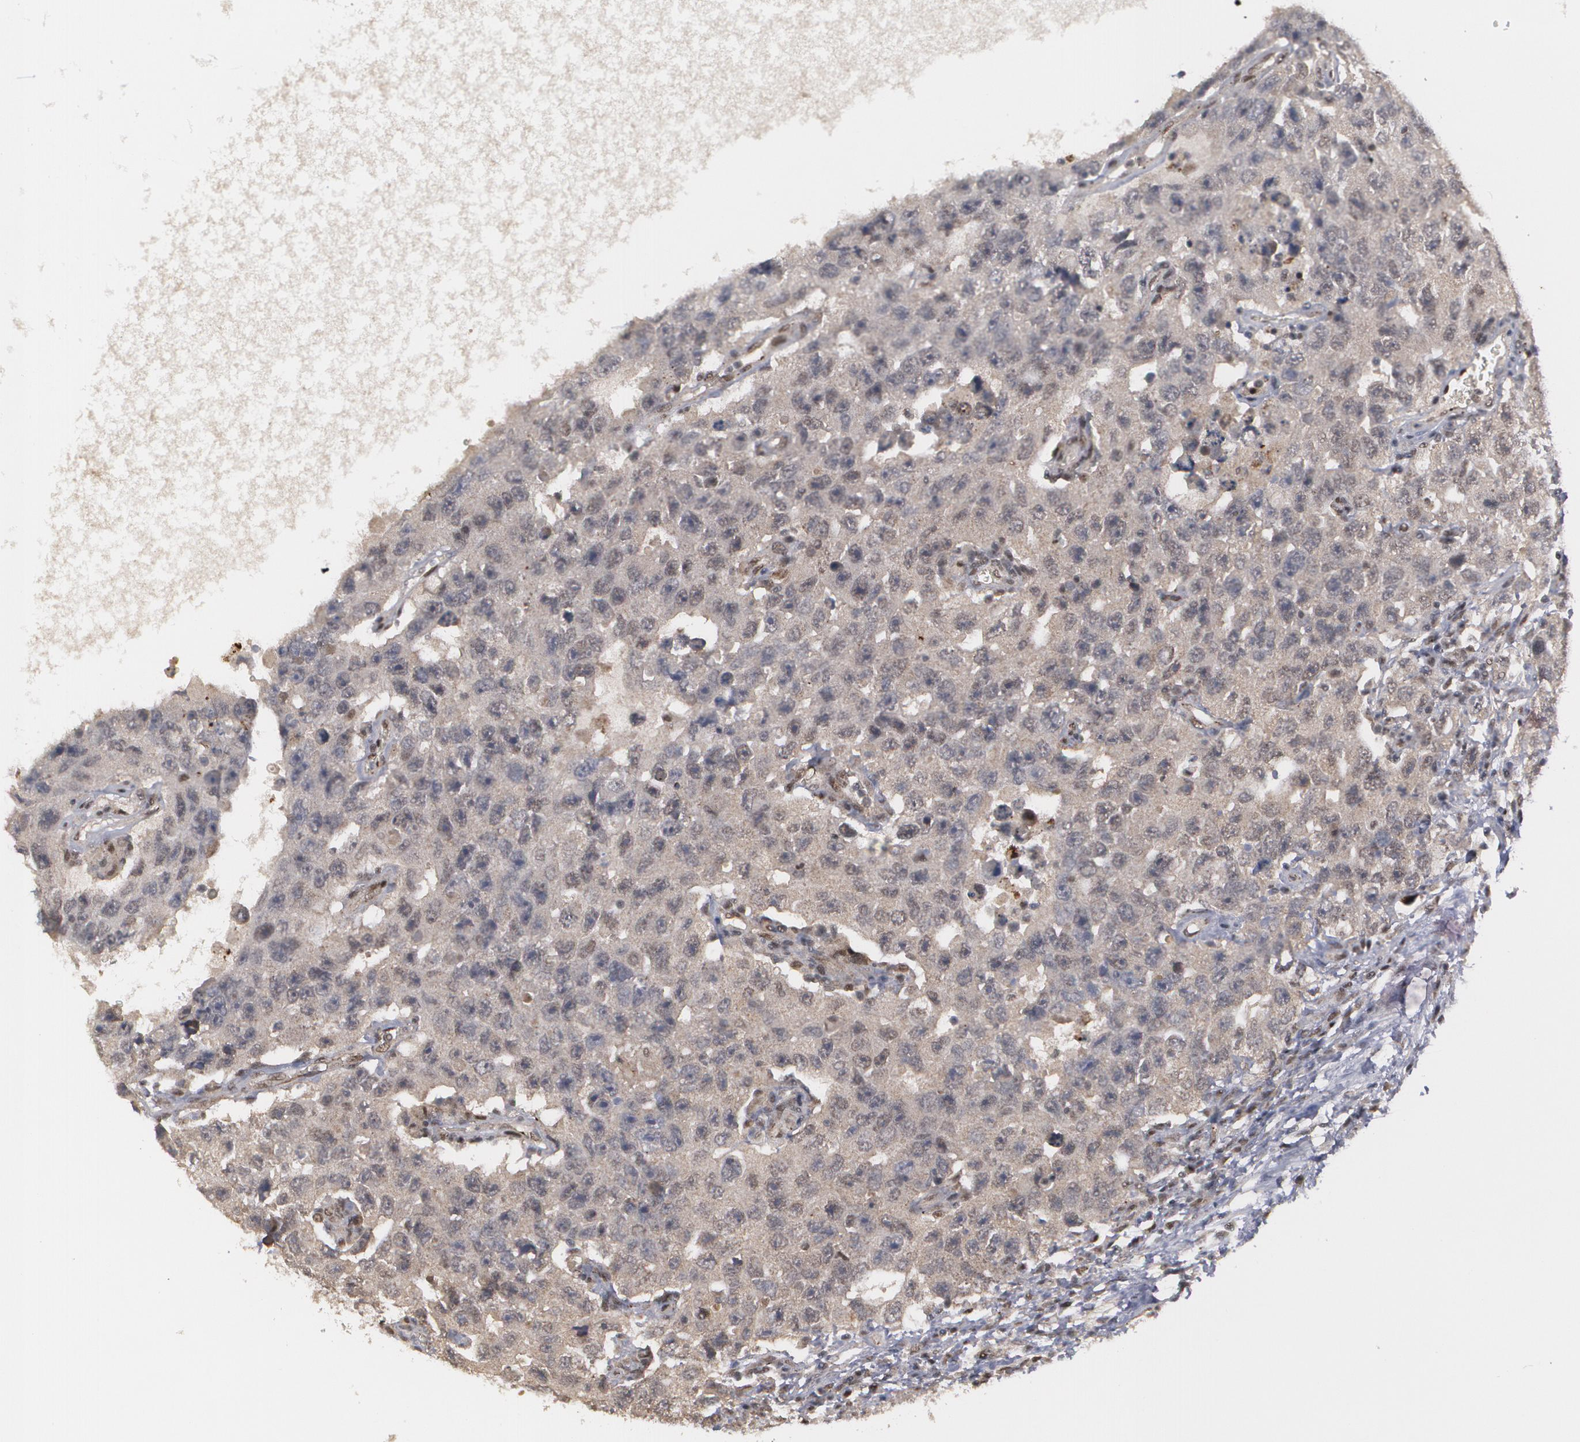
{"staining": {"intensity": "weak", "quantity": ">75%", "location": "nuclear"}, "tissue": "testis cancer", "cell_type": "Tumor cells", "image_type": "cancer", "snomed": [{"axis": "morphology", "description": "Carcinoma, Embryonal, NOS"}, {"axis": "topography", "description": "Testis"}], "caption": "Immunohistochemical staining of embryonal carcinoma (testis) demonstrates low levels of weak nuclear protein expression in about >75% of tumor cells.", "gene": "INTS6", "patient": {"sex": "male", "age": 26}}